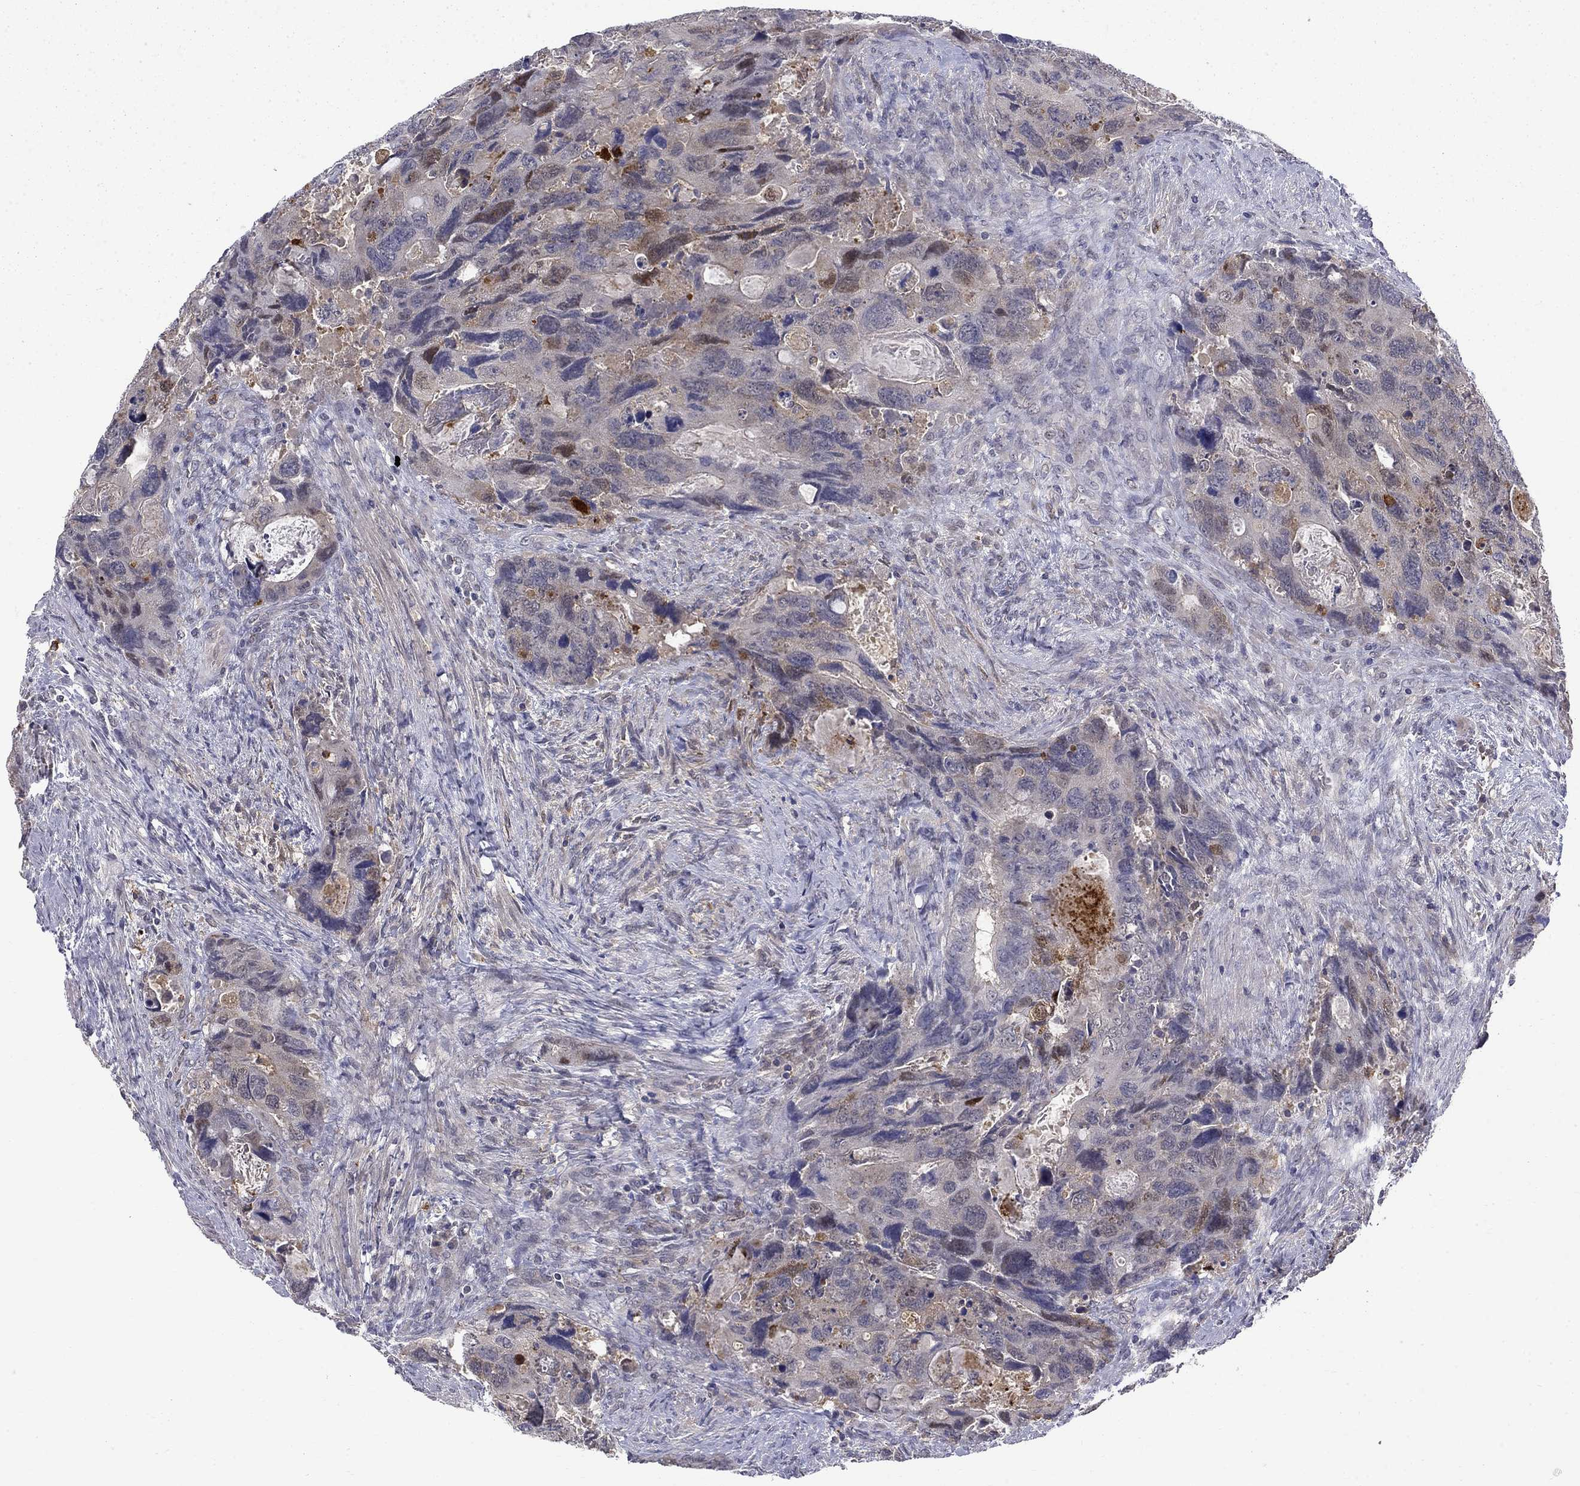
{"staining": {"intensity": "strong", "quantity": "<25%", "location": "cytoplasmic/membranous,nuclear"}, "tissue": "colorectal cancer", "cell_type": "Tumor cells", "image_type": "cancer", "snomed": [{"axis": "morphology", "description": "Adenocarcinoma, NOS"}, {"axis": "topography", "description": "Rectum"}], "caption": "Human adenocarcinoma (colorectal) stained for a protein (brown) reveals strong cytoplasmic/membranous and nuclear positive expression in about <25% of tumor cells.", "gene": "PCBP3", "patient": {"sex": "male", "age": 62}}